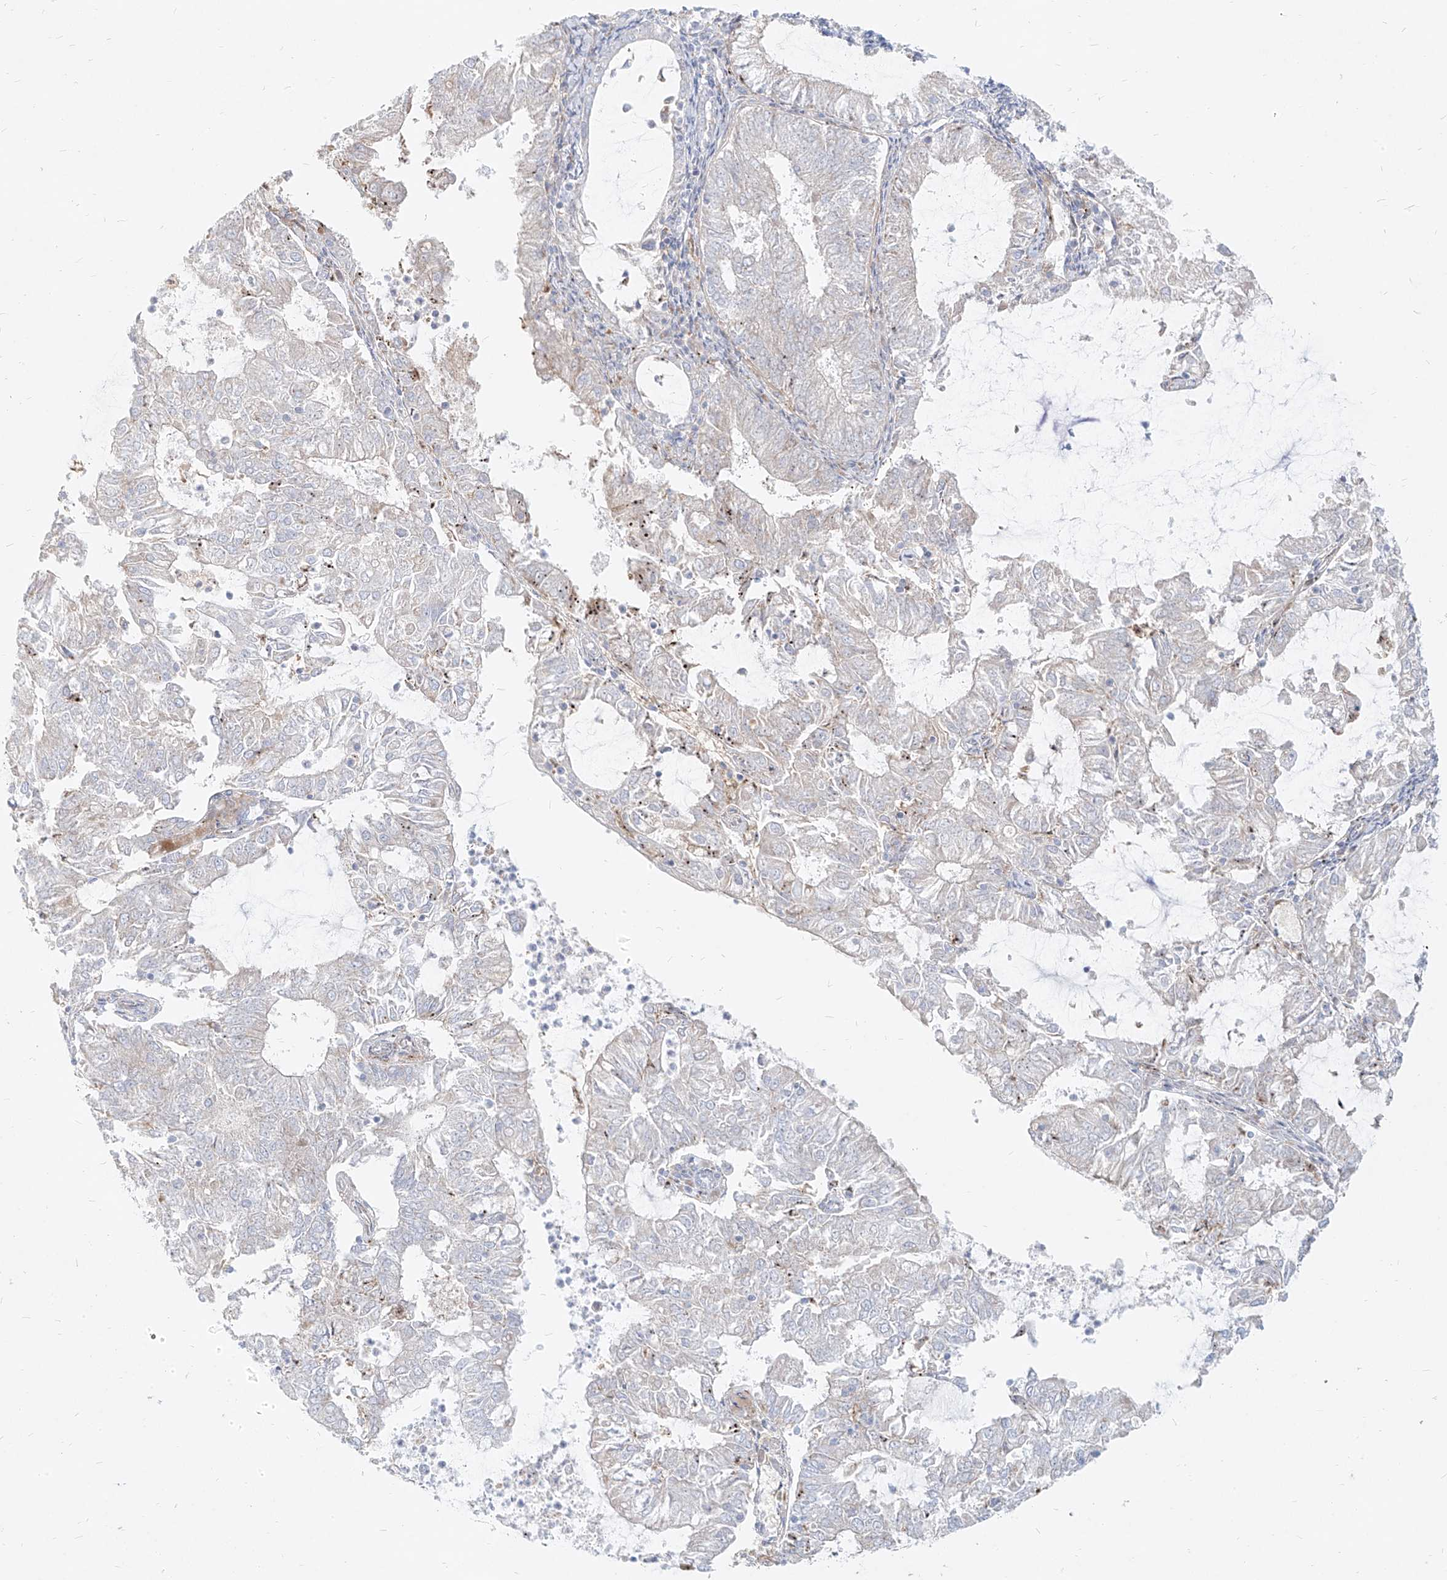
{"staining": {"intensity": "negative", "quantity": "none", "location": "none"}, "tissue": "endometrial cancer", "cell_type": "Tumor cells", "image_type": "cancer", "snomed": [{"axis": "morphology", "description": "Adenocarcinoma, NOS"}, {"axis": "topography", "description": "Endometrium"}], "caption": "A micrograph of adenocarcinoma (endometrial) stained for a protein reveals no brown staining in tumor cells. Brightfield microscopy of immunohistochemistry (IHC) stained with DAB (3,3'-diaminobenzidine) (brown) and hematoxylin (blue), captured at high magnification.", "gene": "MTX2", "patient": {"sex": "female", "age": 57}}